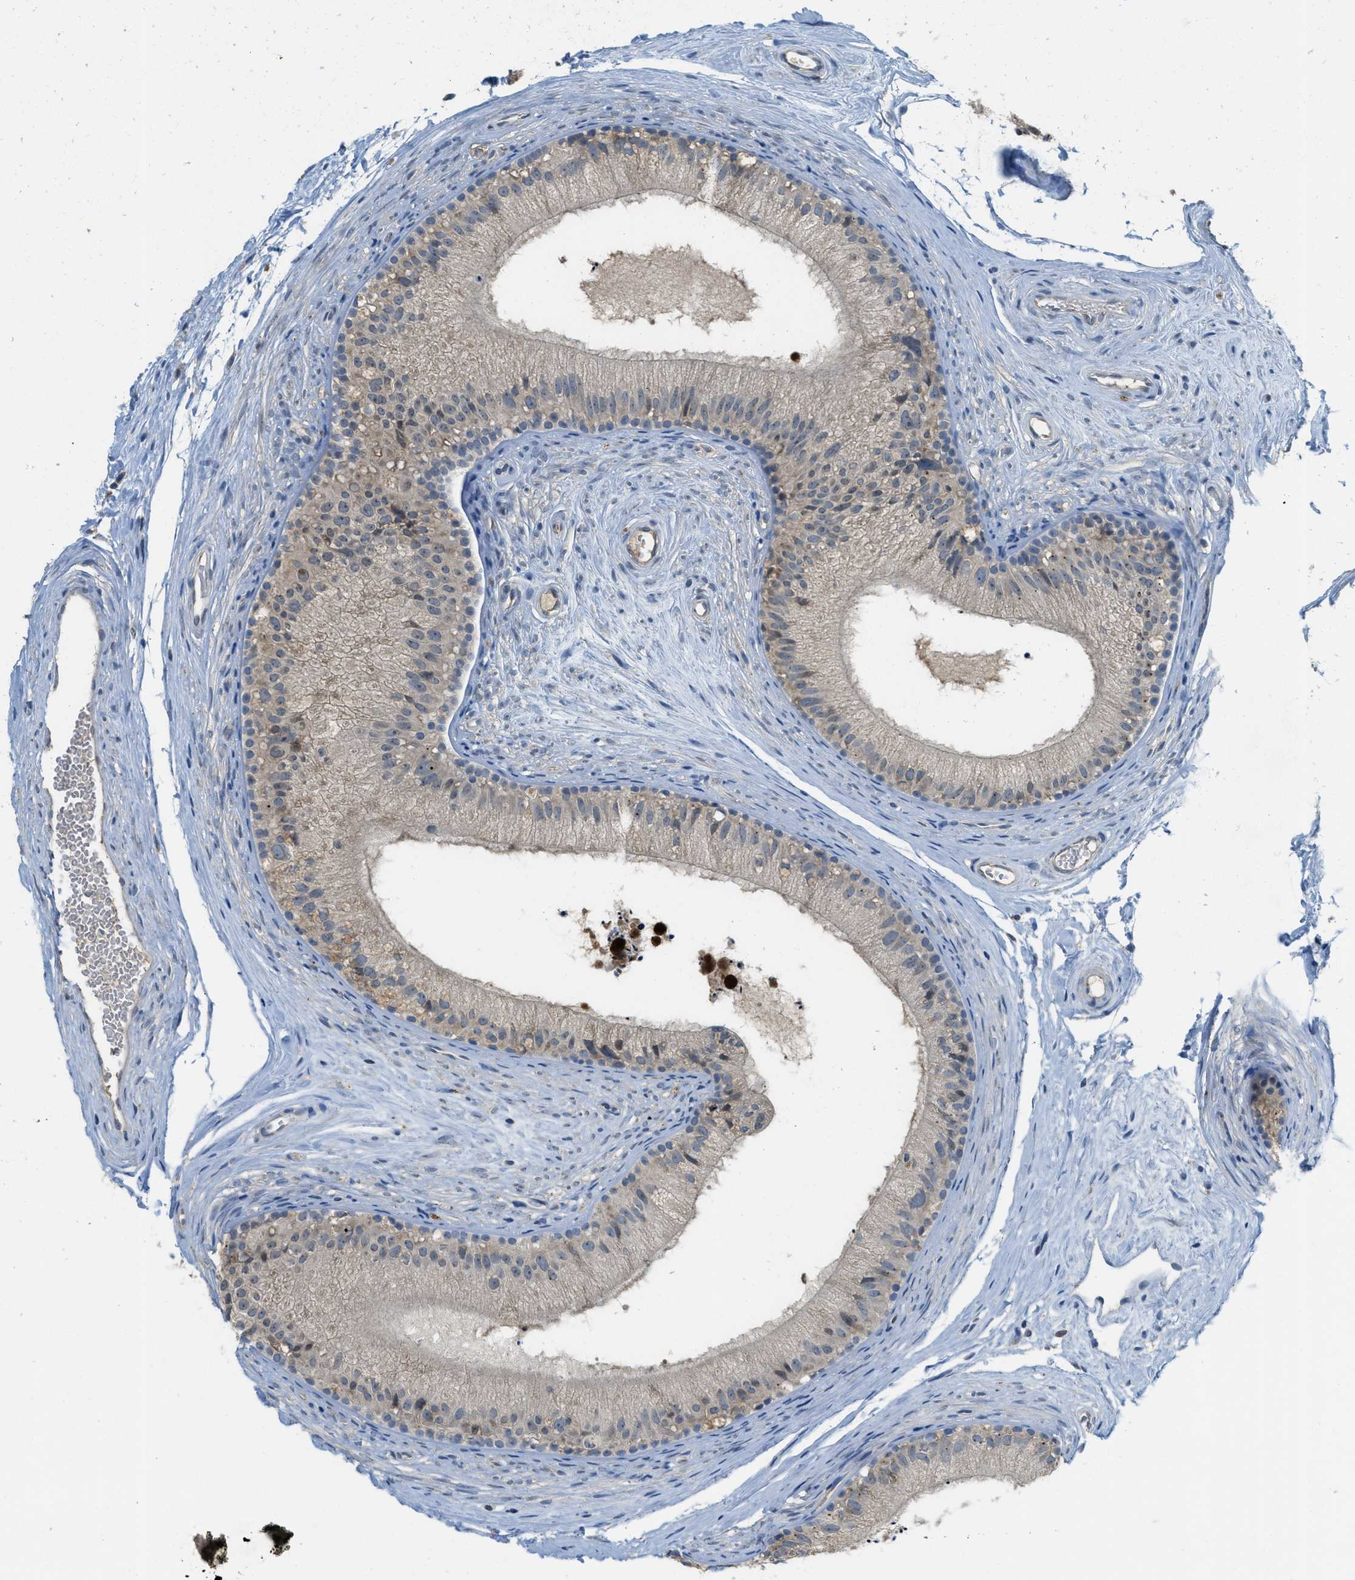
{"staining": {"intensity": "weak", "quantity": "<25%", "location": "cytoplasmic/membranous"}, "tissue": "epididymis", "cell_type": "Glandular cells", "image_type": "normal", "snomed": [{"axis": "morphology", "description": "Normal tissue, NOS"}, {"axis": "topography", "description": "Epididymis"}], "caption": "High power microscopy histopathology image of an IHC photomicrograph of benign epididymis, revealing no significant staining in glandular cells.", "gene": "MIS18A", "patient": {"sex": "male", "age": 56}}